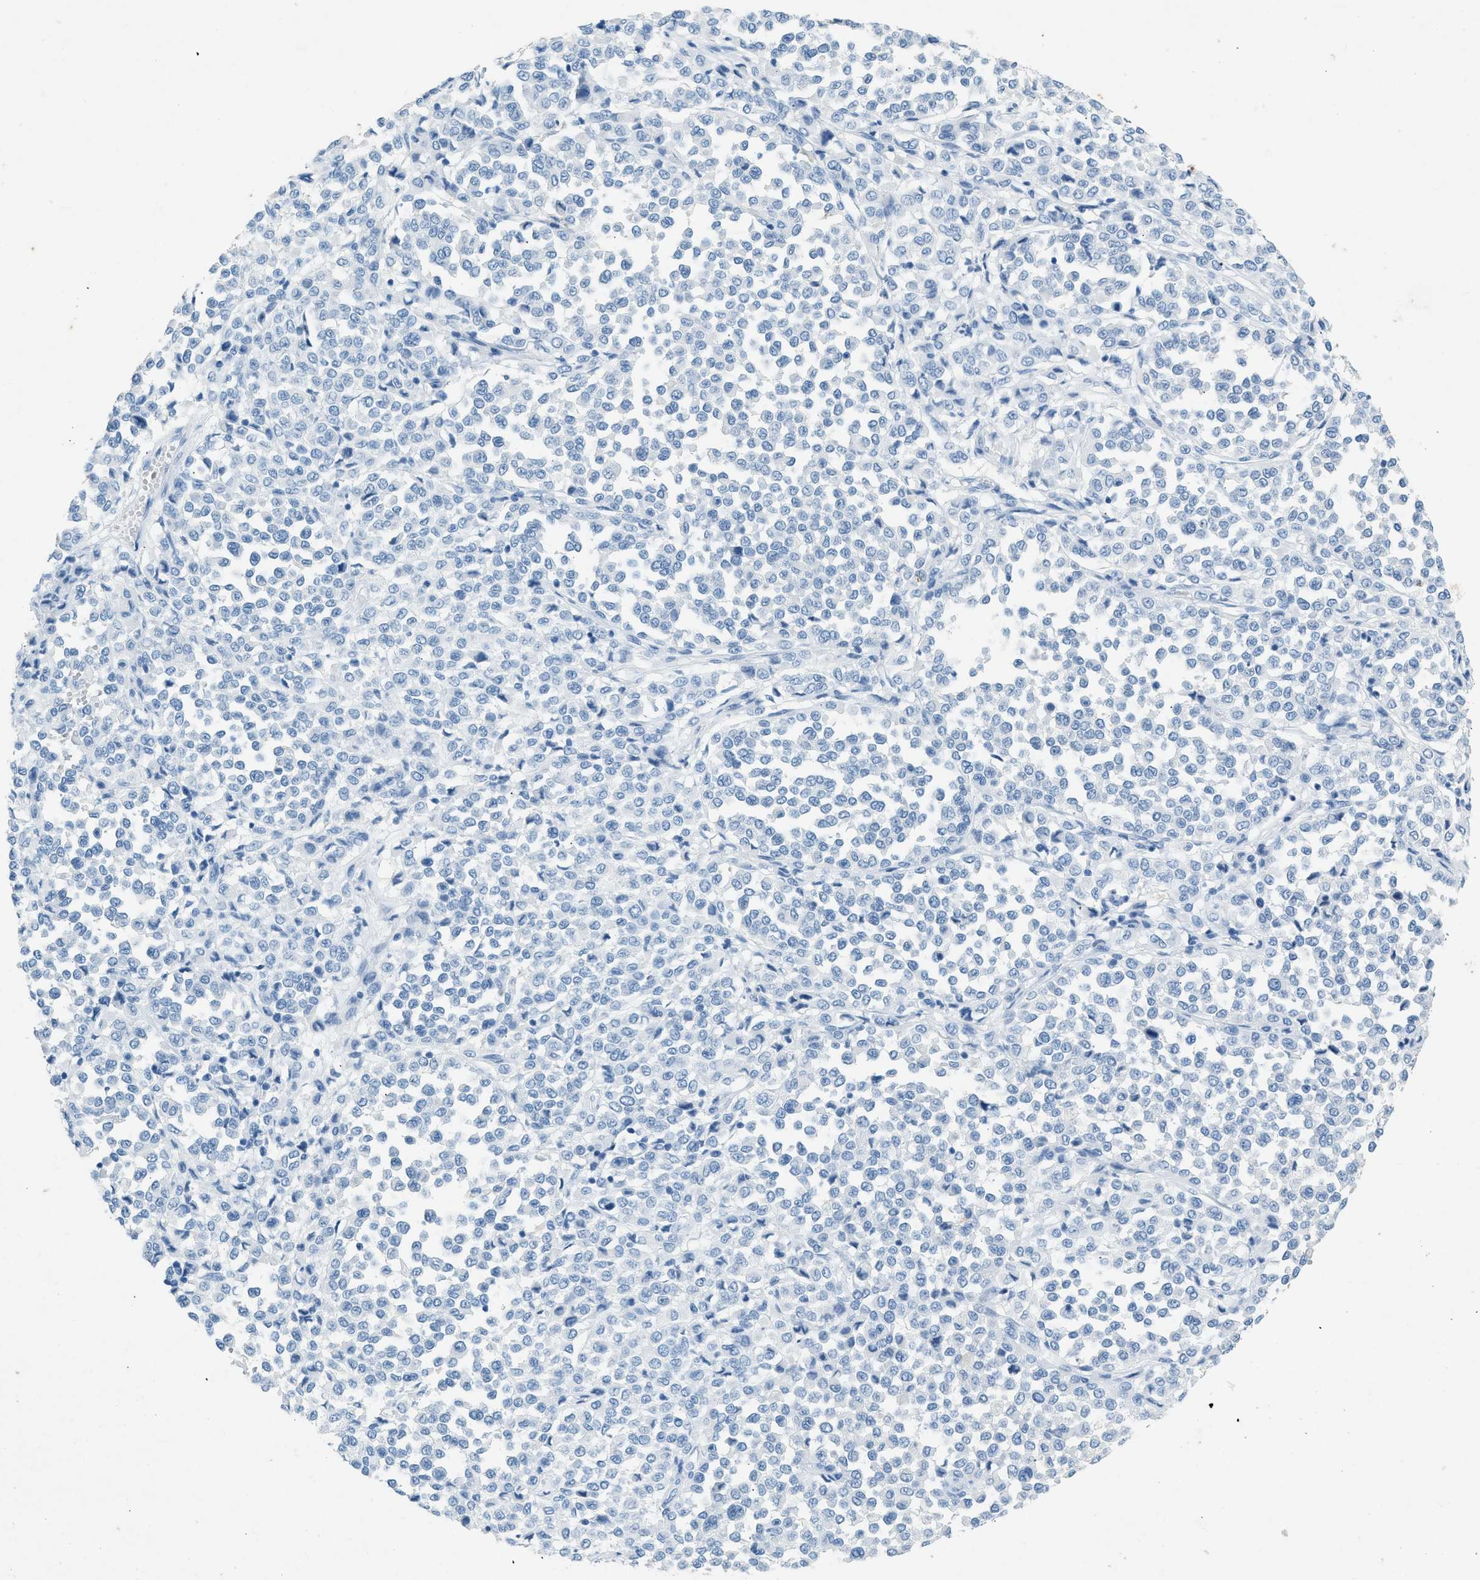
{"staining": {"intensity": "negative", "quantity": "none", "location": "none"}, "tissue": "melanoma", "cell_type": "Tumor cells", "image_type": "cancer", "snomed": [{"axis": "morphology", "description": "Malignant melanoma, Metastatic site"}, {"axis": "topography", "description": "Pancreas"}], "caption": "IHC photomicrograph of neoplastic tissue: human melanoma stained with DAB shows no significant protein staining in tumor cells.", "gene": "HHATL", "patient": {"sex": "female", "age": 30}}